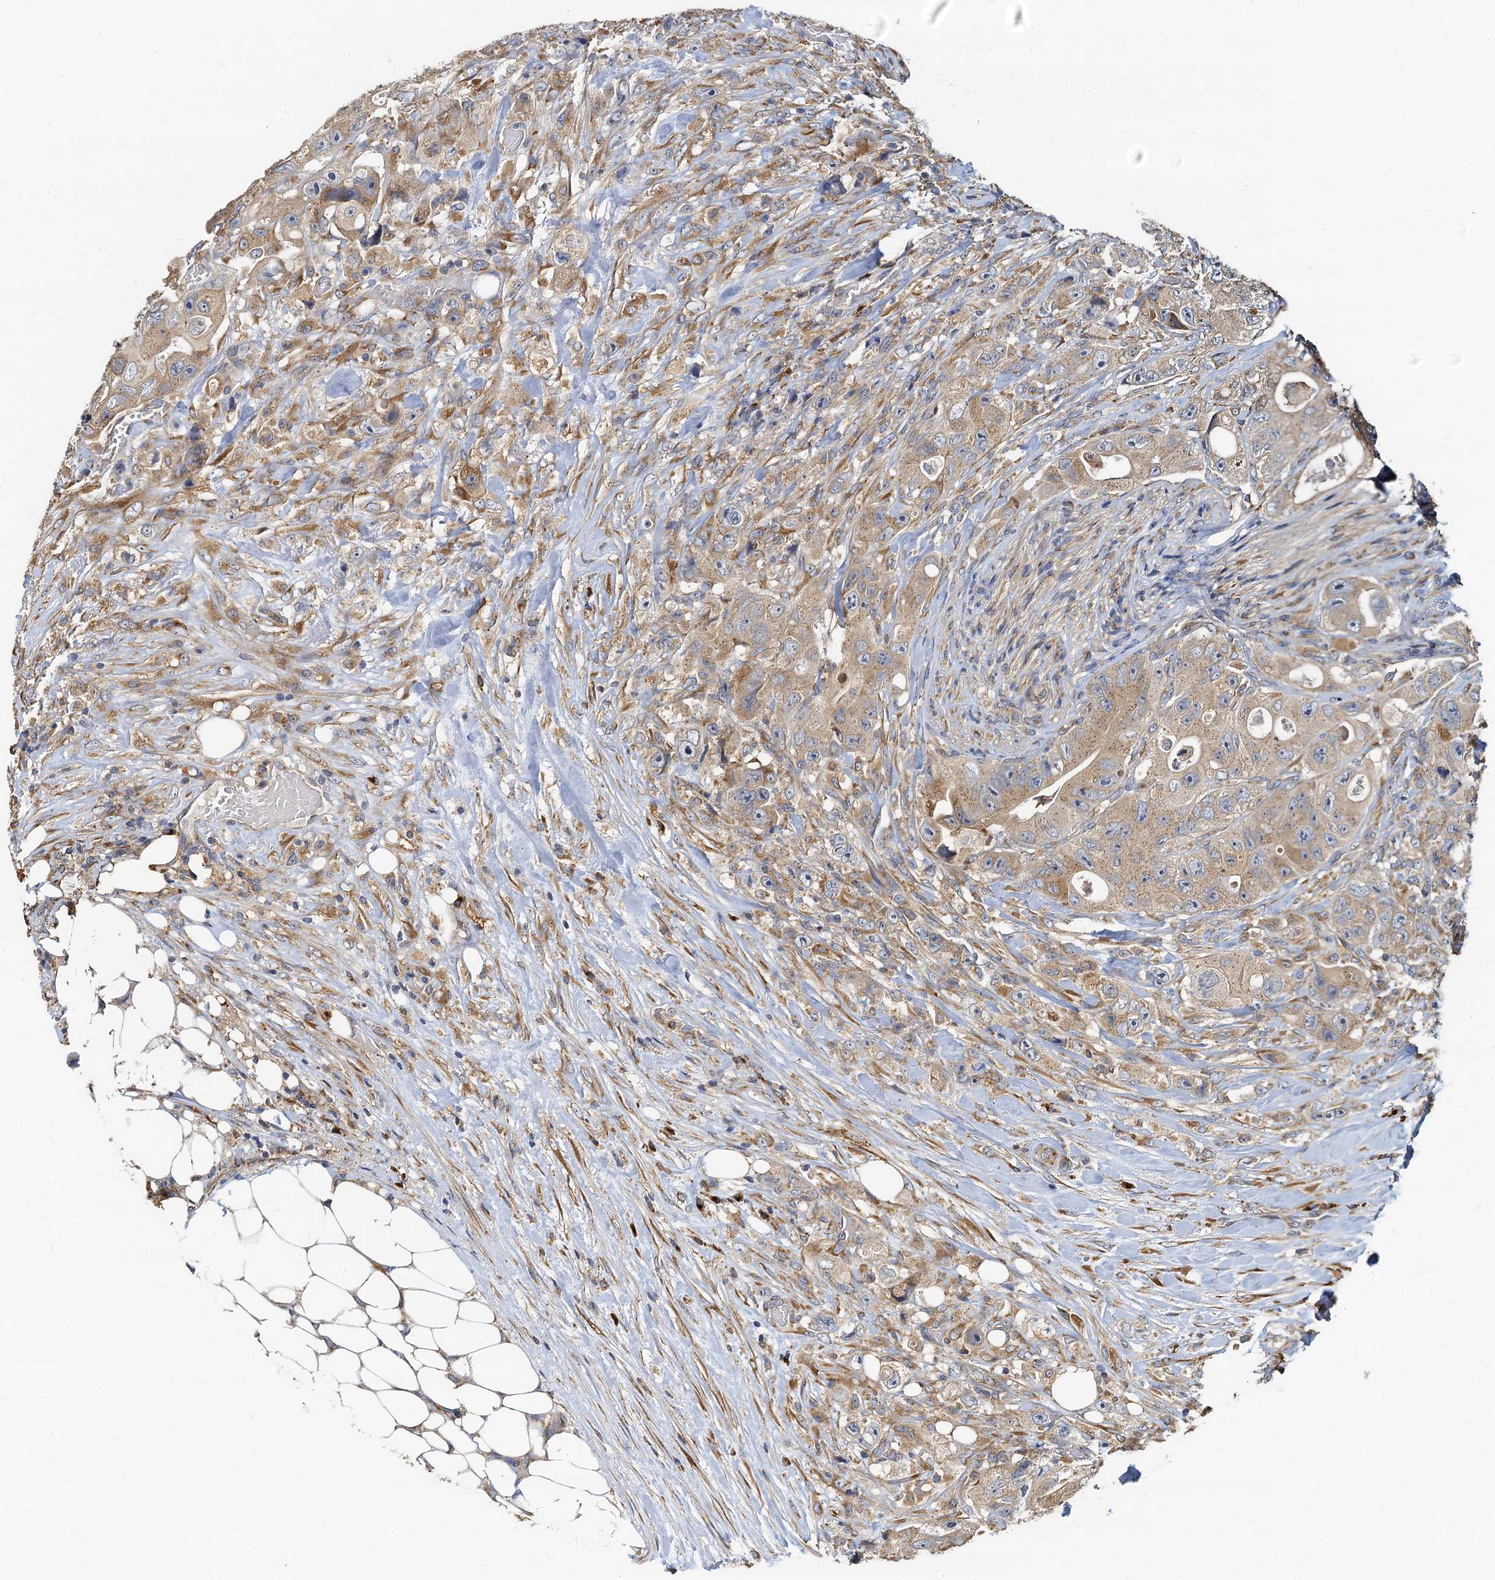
{"staining": {"intensity": "weak", "quantity": ">75%", "location": "cytoplasmic/membranous"}, "tissue": "colorectal cancer", "cell_type": "Tumor cells", "image_type": "cancer", "snomed": [{"axis": "morphology", "description": "Adenocarcinoma, NOS"}, {"axis": "topography", "description": "Colon"}], "caption": "Immunohistochemistry of colorectal cancer exhibits low levels of weak cytoplasmic/membranous expression in approximately >75% of tumor cells.", "gene": "NKAPD1", "patient": {"sex": "female", "age": 46}}